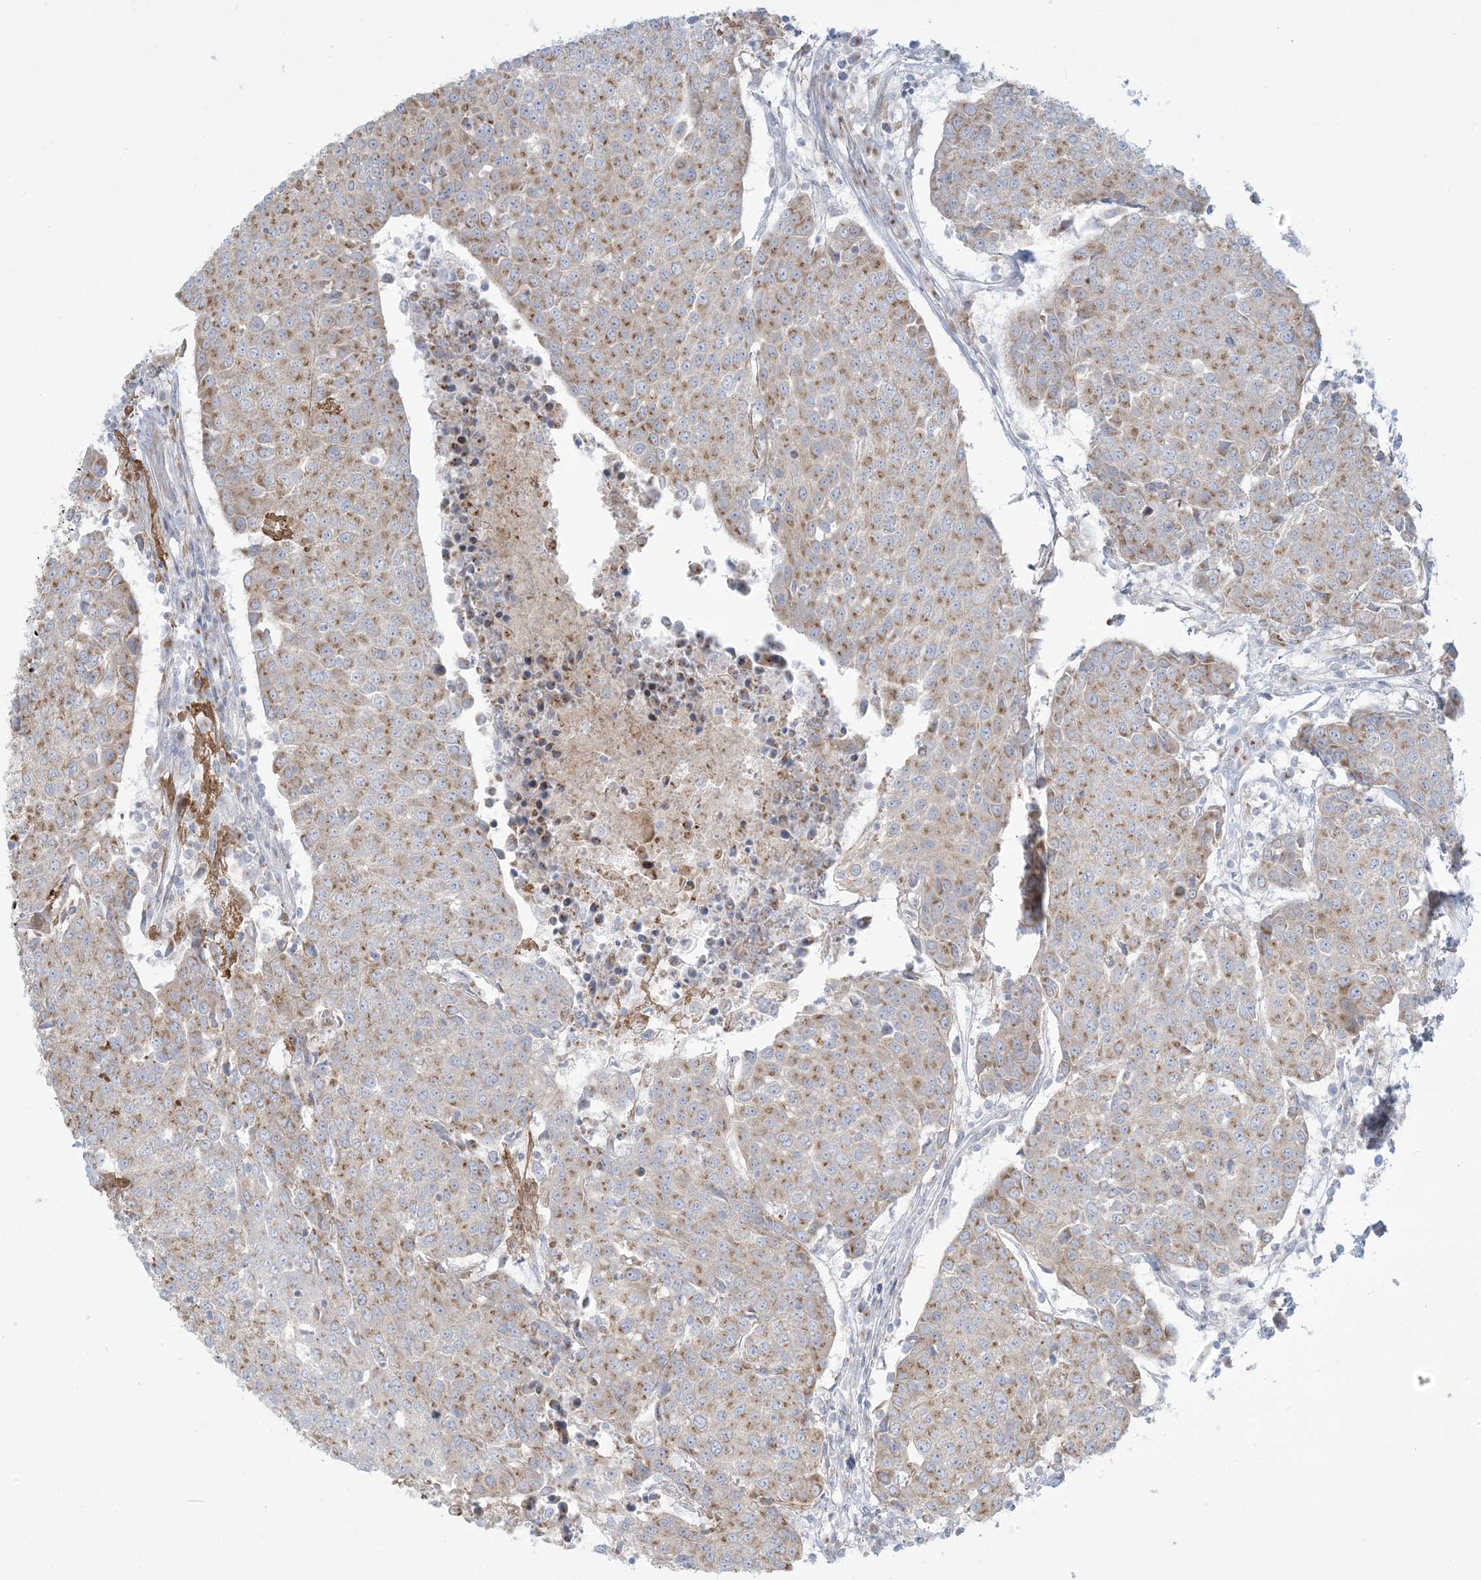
{"staining": {"intensity": "moderate", "quantity": ">75%", "location": "cytoplasmic/membranous"}, "tissue": "urothelial cancer", "cell_type": "Tumor cells", "image_type": "cancer", "snomed": [{"axis": "morphology", "description": "Urothelial carcinoma, High grade"}, {"axis": "topography", "description": "Urinary bladder"}], "caption": "Immunohistochemistry (IHC) of human high-grade urothelial carcinoma demonstrates medium levels of moderate cytoplasmic/membranous positivity in approximately >75% of tumor cells. (brown staining indicates protein expression, while blue staining denotes nuclei).", "gene": "AFTPH", "patient": {"sex": "female", "age": 85}}